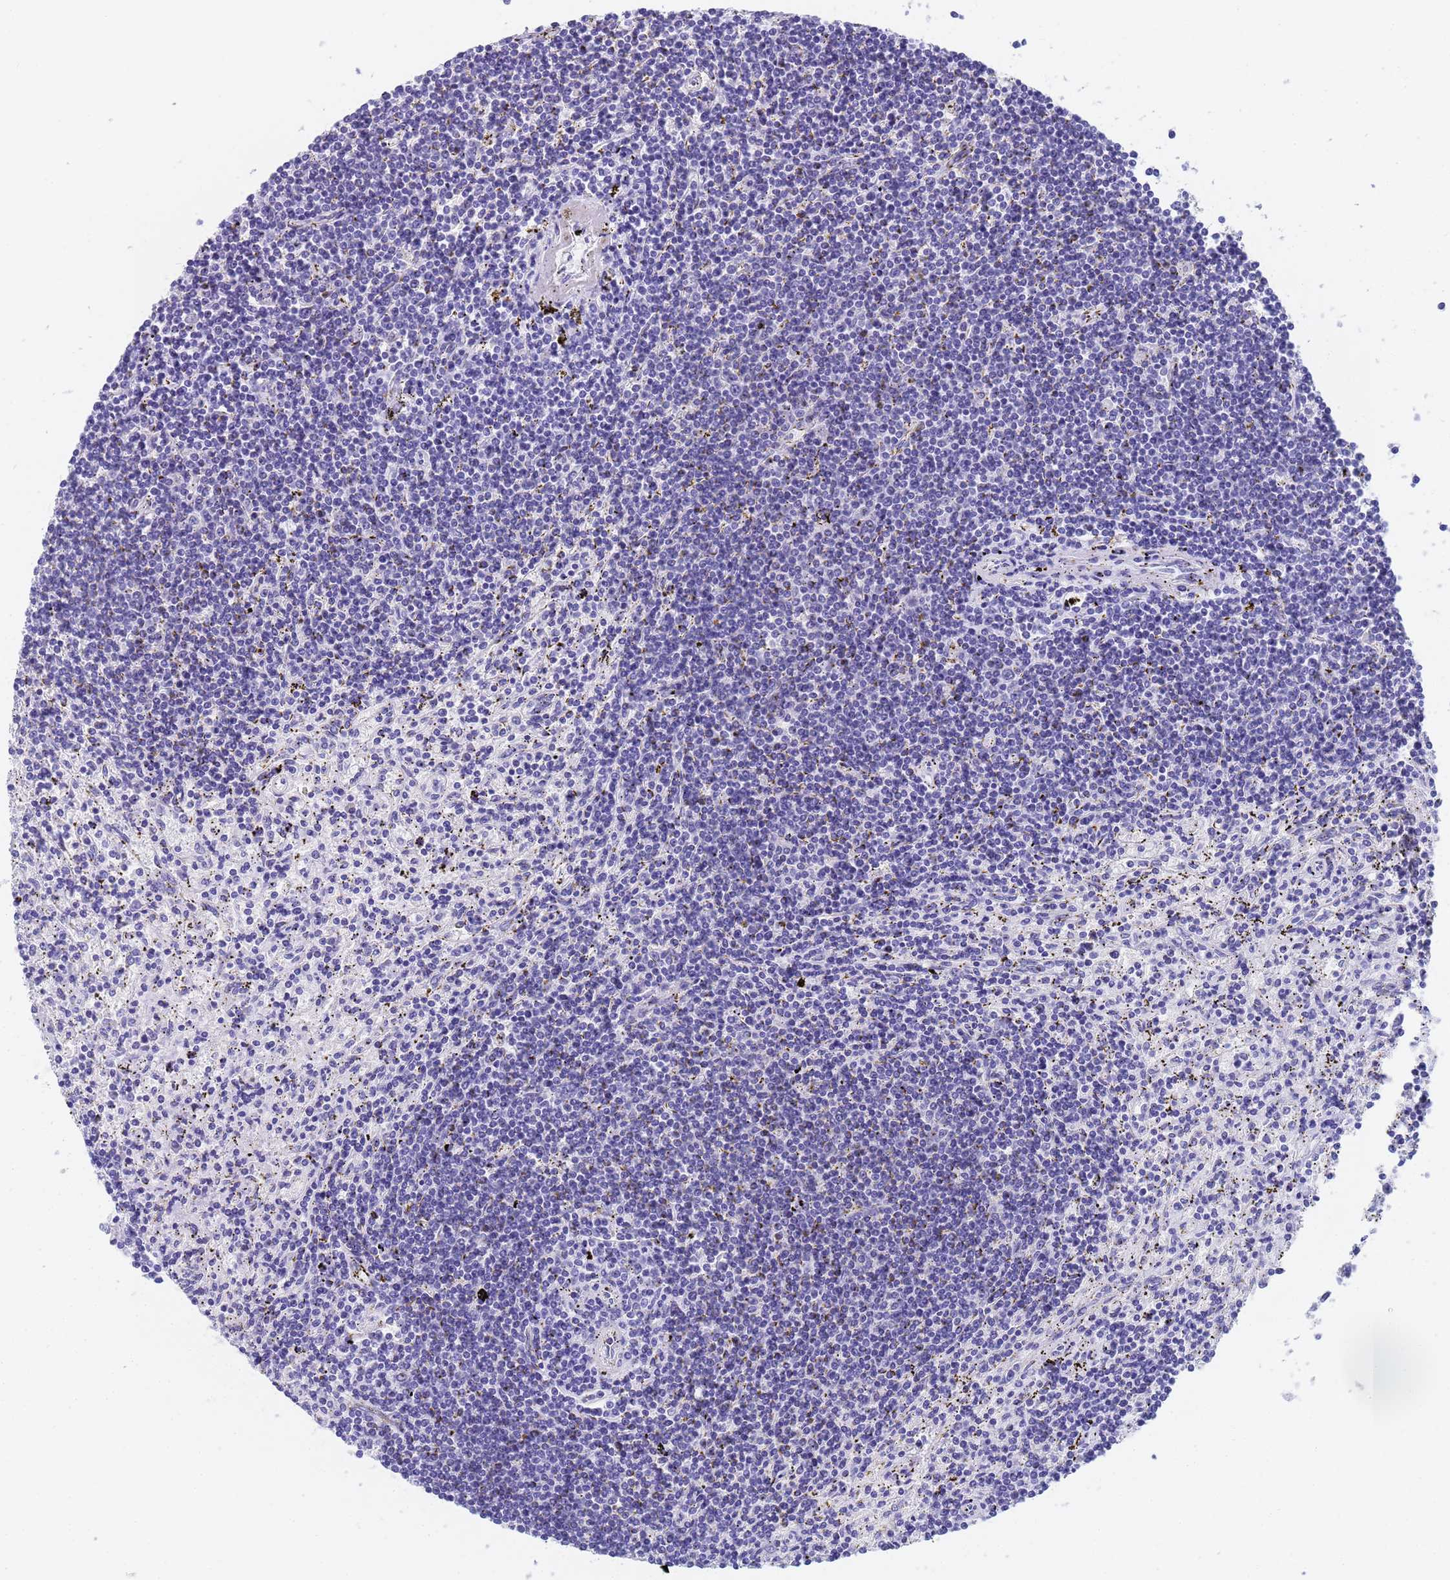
{"staining": {"intensity": "negative", "quantity": "none", "location": "none"}, "tissue": "lymphoma", "cell_type": "Tumor cells", "image_type": "cancer", "snomed": [{"axis": "morphology", "description": "Malignant lymphoma, non-Hodgkin's type, Low grade"}, {"axis": "topography", "description": "Spleen"}], "caption": "Immunohistochemistry (IHC) image of lymphoma stained for a protein (brown), which demonstrates no positivity in tumor cells.", "gene": "STATH", "patient": {"sex": "male", "age": 76}}